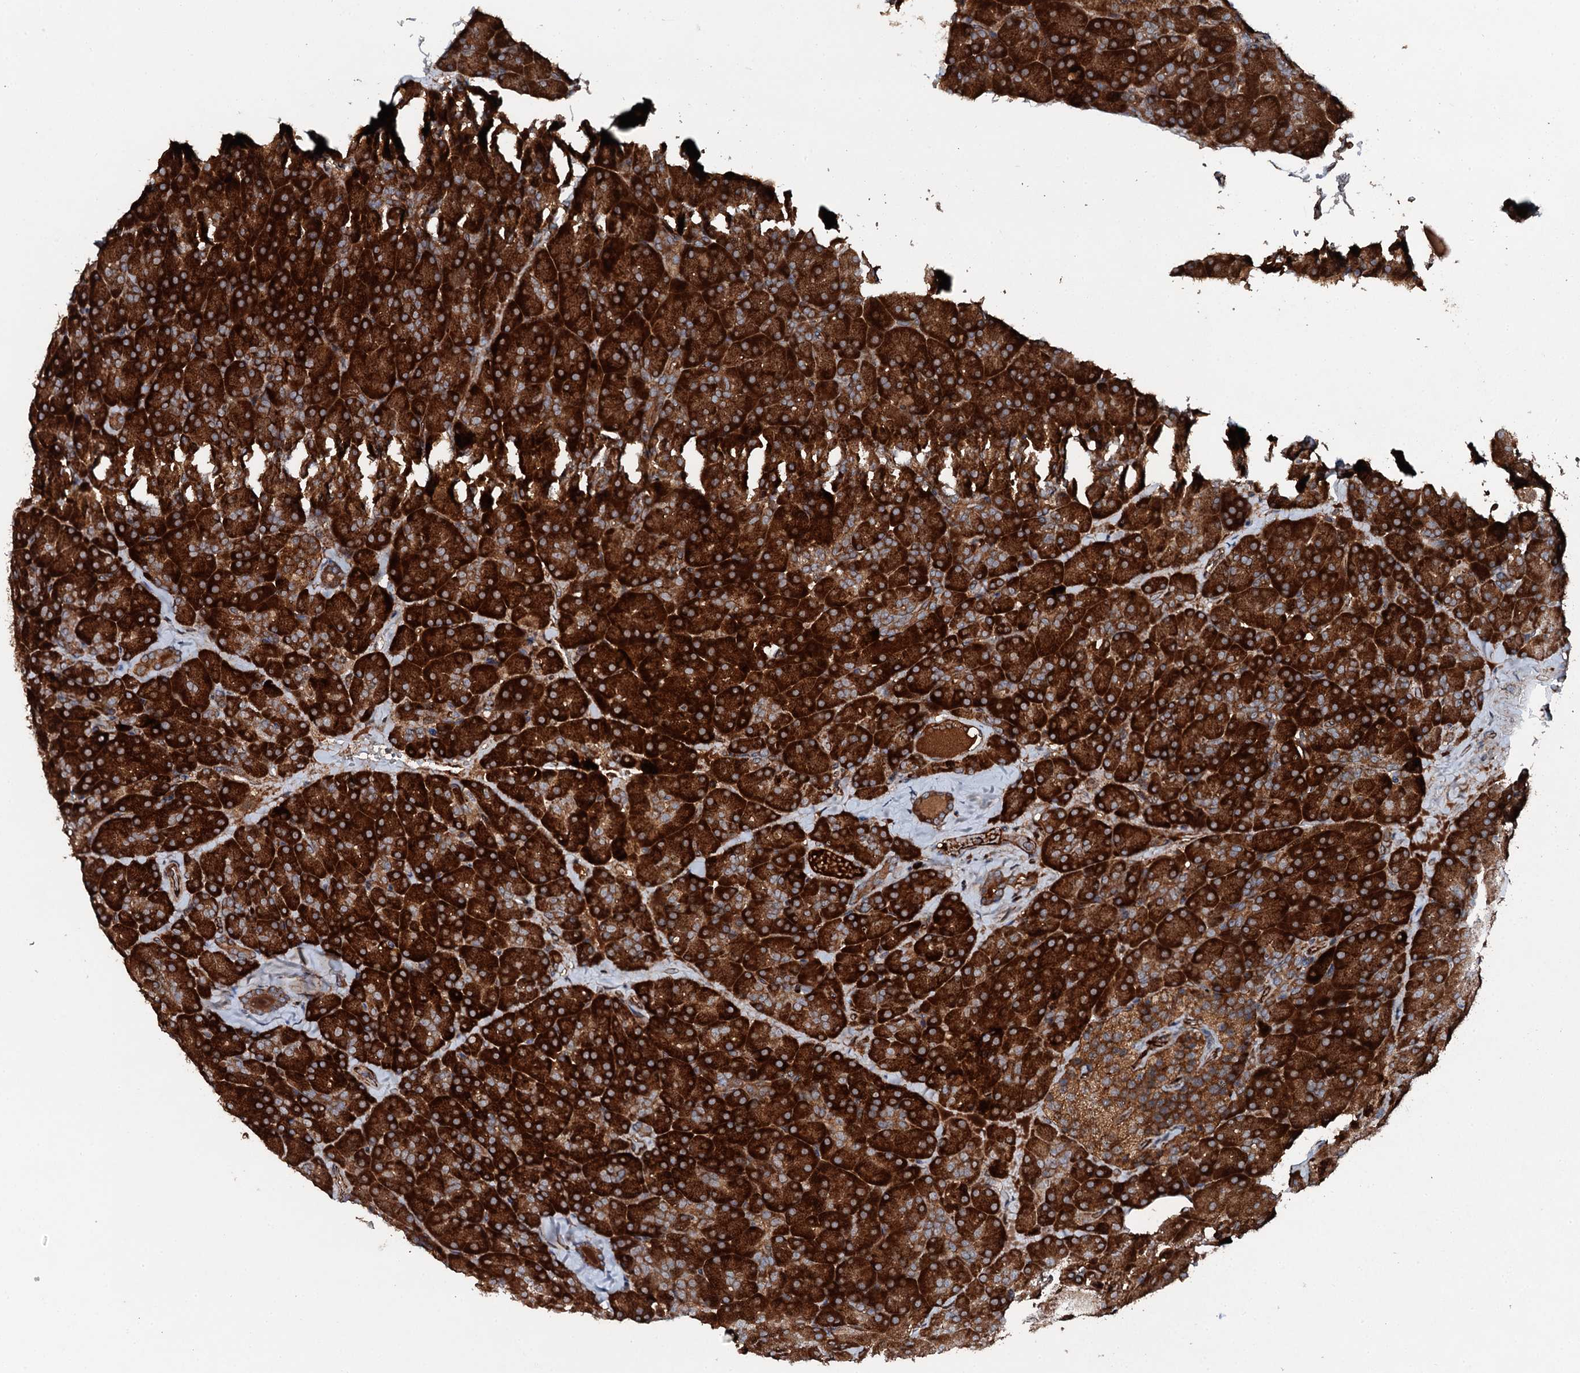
{"staining": {"intensity": "strong", "quantity": ">75%", "location": "cytoplasmic/membranous"}, "tissue": "pancreas", "cell_type": "Exocrine glandular cells", "image_type": "normal", "snomed": [{"axis": "morphology", "description": "Normal tissue, NOS"}, {"axis": "topography", "description": "Pancreas"}], "caption": "Immunohistochemical staining of benign human pancreas exhibits >75% levels of strong cytoplasmic/membranous protein staining in approximately >75% of exocrine glandular cells.", "gene": "FLYWCH1", "patient": {"sex": "male", "age": 36}}